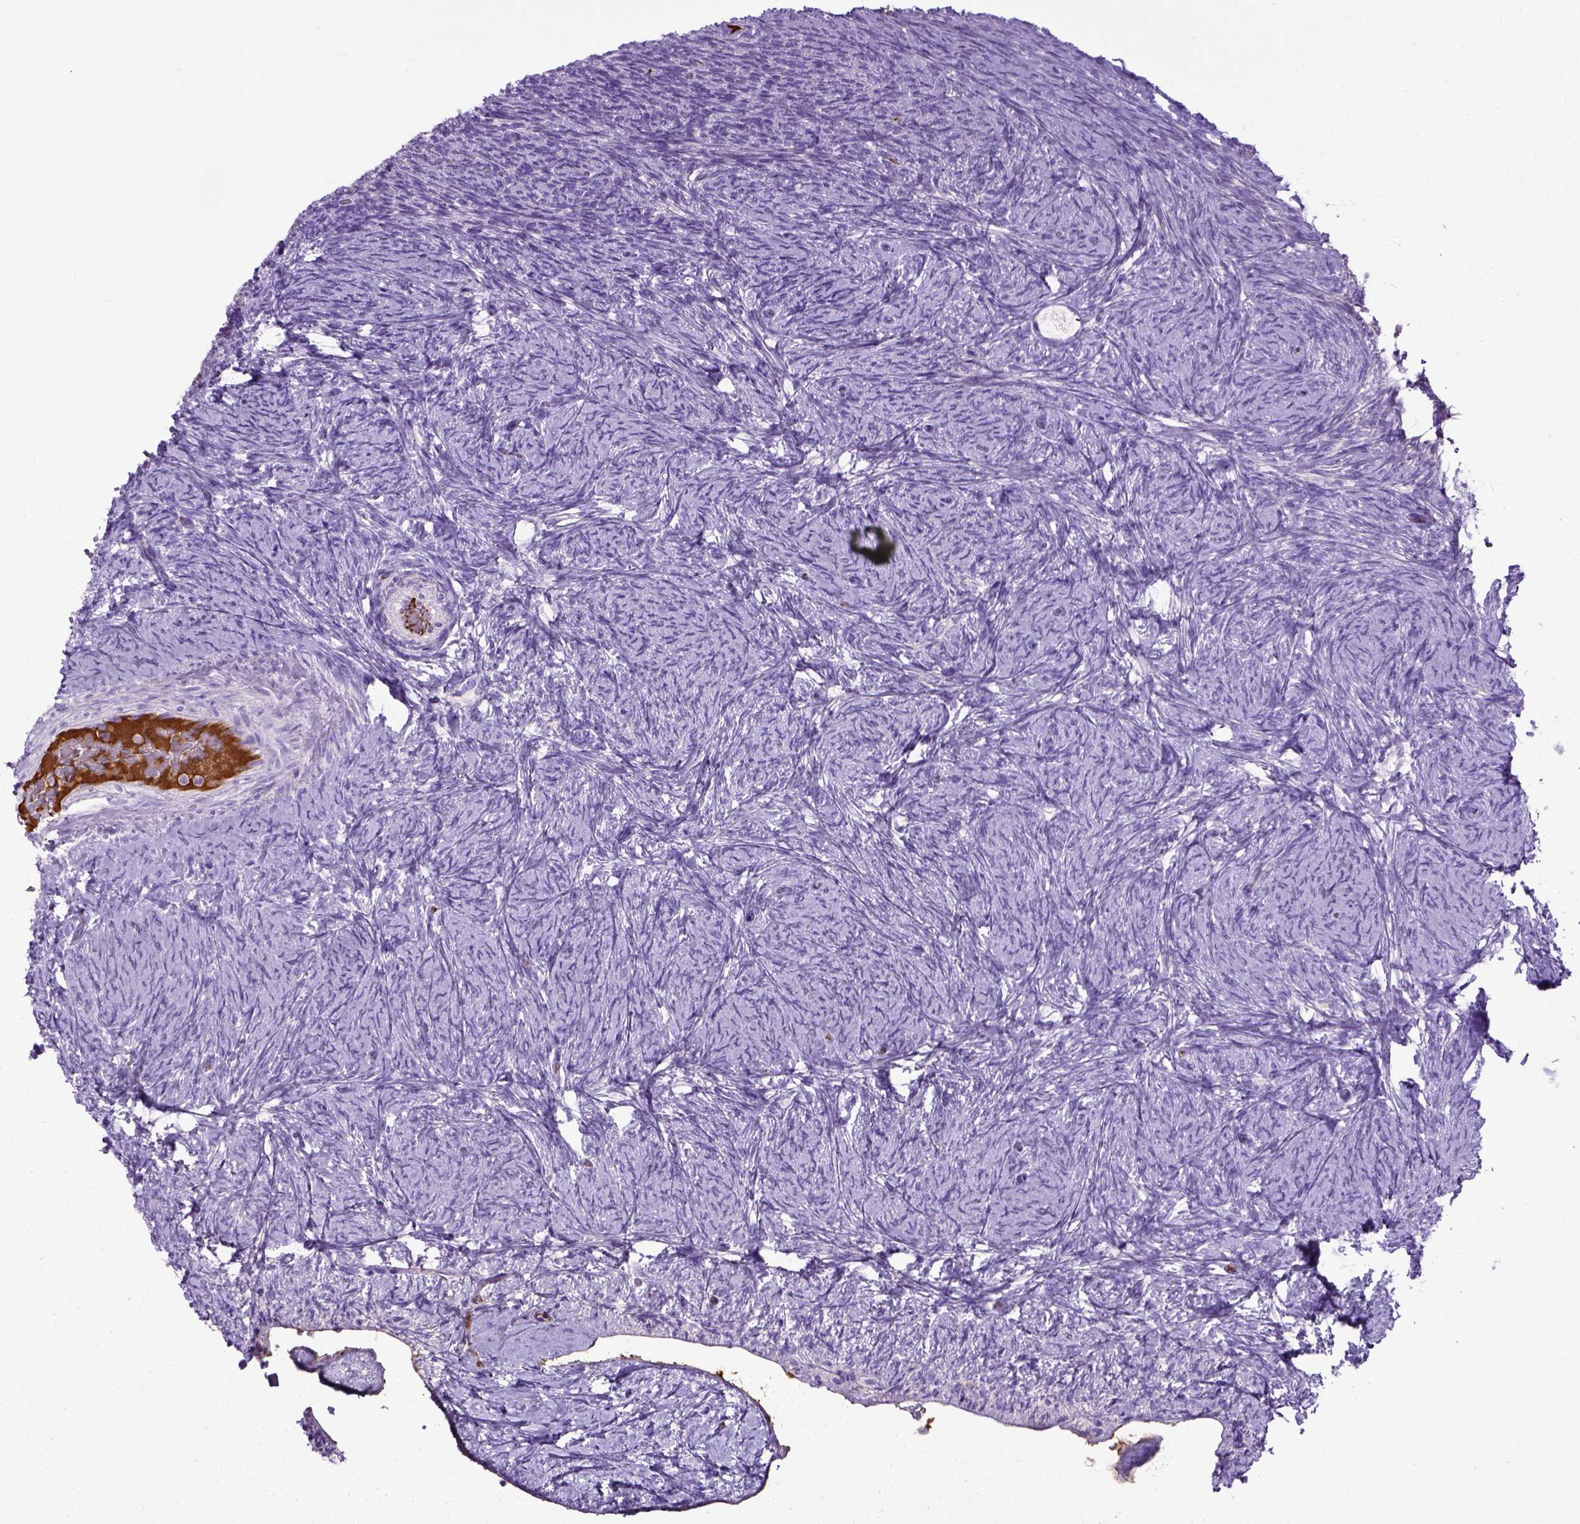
{"staining": {"intensity": "negative", "quantity": "none", "location": "none"}, "tissue": "ovary", "cell_type": "Ovarian stroma cells", "image_type": "normal", "snomed": [{"axis": "morphology", "description": "Normal tissue, NOS"}, {"axis": "topography", "description": "Ovary"}], "caption": "Human ovary stained for a protein using immunohistochemistry displays no positivity in ovarian stroma cells.", "gene": "ADAMTS8", "patient": {"sex": "female", "age": 34}}